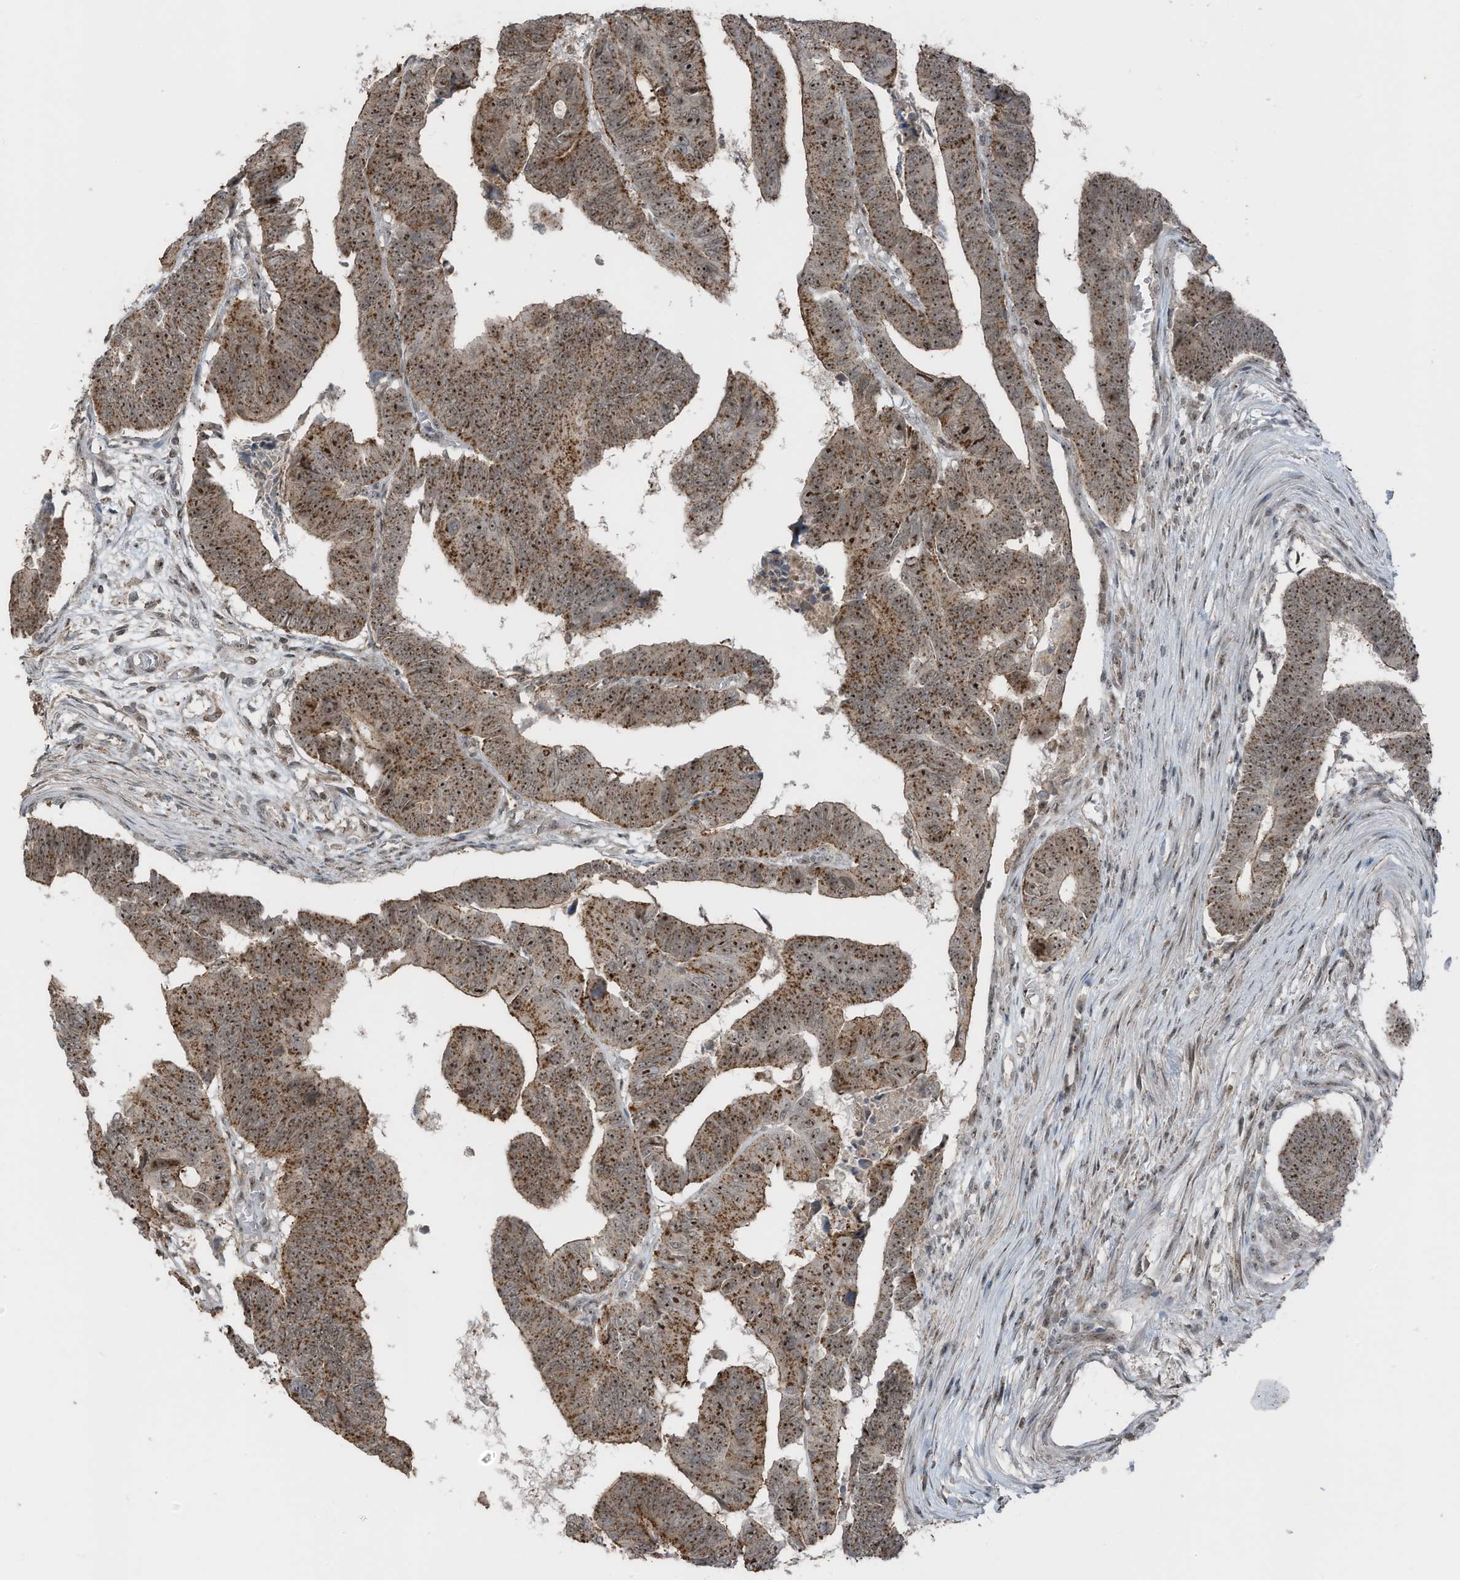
{"staining": {"intensity": "moderate", "quantity": ">75%", "location": "cytoplasmic/membranous,nuclear"}, "tissue": "colorectal cancer", "cell_type": "Tumor cells", "image_type": "cancer", "snomed": [{"axis": "morphology", "description": "Adenocarcinoma, NOS"}, {"axis": "topography", "description": "Rectum"}], "caption": "A high-resolution micrograph shows immunohistochemistry staining of colorectal cancer, which reveals moderate cytoplasmic/membranous and nuclear staining in about >75% of tumor cells.", "gene": "UTP3", "patient": {"sex": "female", "age": 65}}